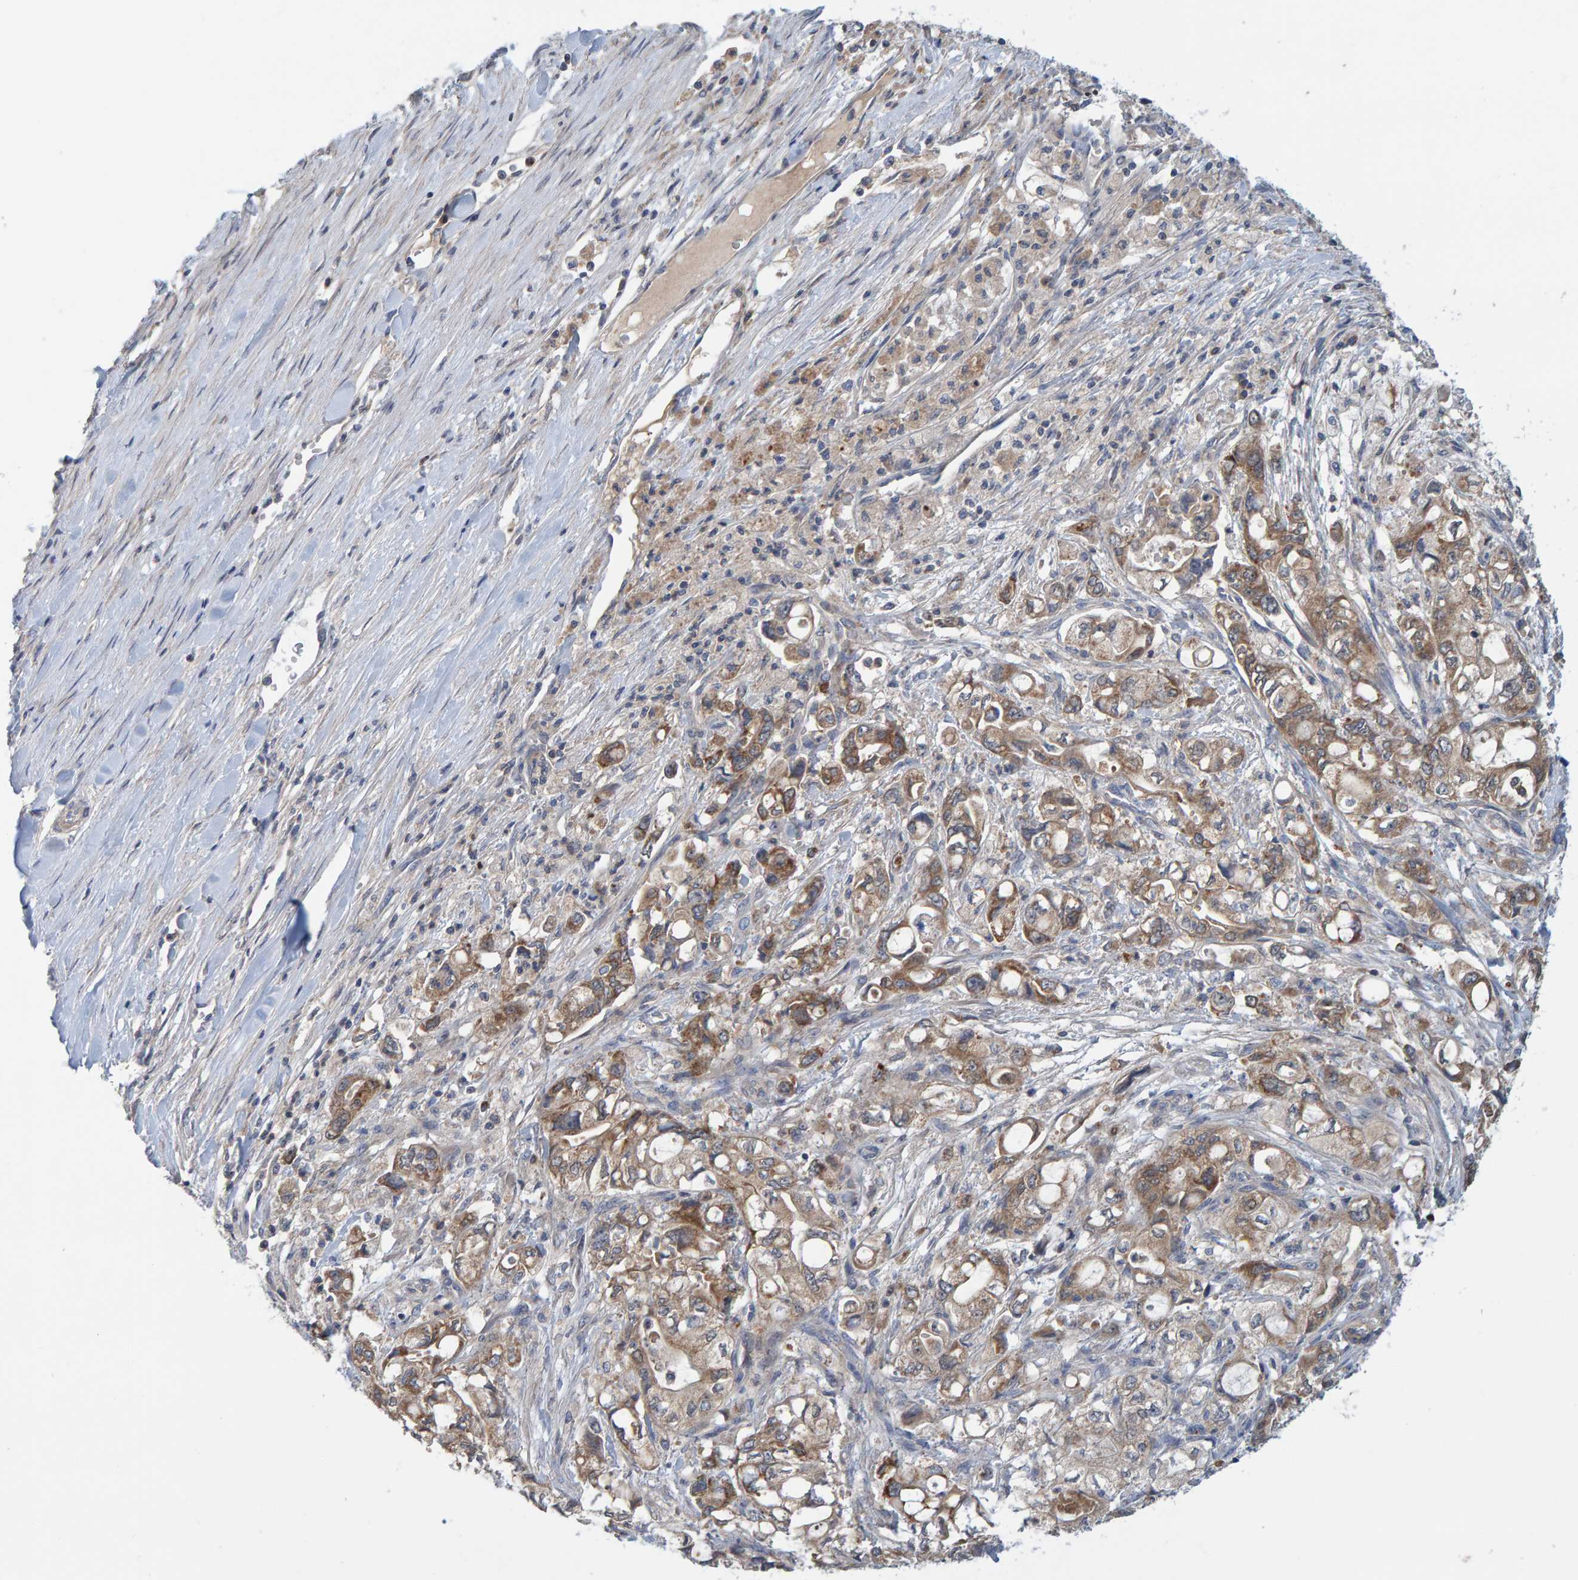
{"staining": {"intensity": "moderate", "quantity": ">75%", "location": "cytoplasmic/membranous"}, "tissue": "pancreatic cancer", "cell_type": "Tumor cells", "image_type": "cancer", "snomed": [{"axis": "morphology", "description": "Adenocarcinoma, NOS"}, {"axis": "topography", "description": "Pancreas"}], "caption": "DAB (3,3'-diaminobenzidine) immunohistochemical staining of human pancreatic cancer displays moderate cytoplasmic/membranous protein positivity in about >75% of tumor cells.", "gene": "TATDN1", "patient": {"sex": "male", "age": 79}}